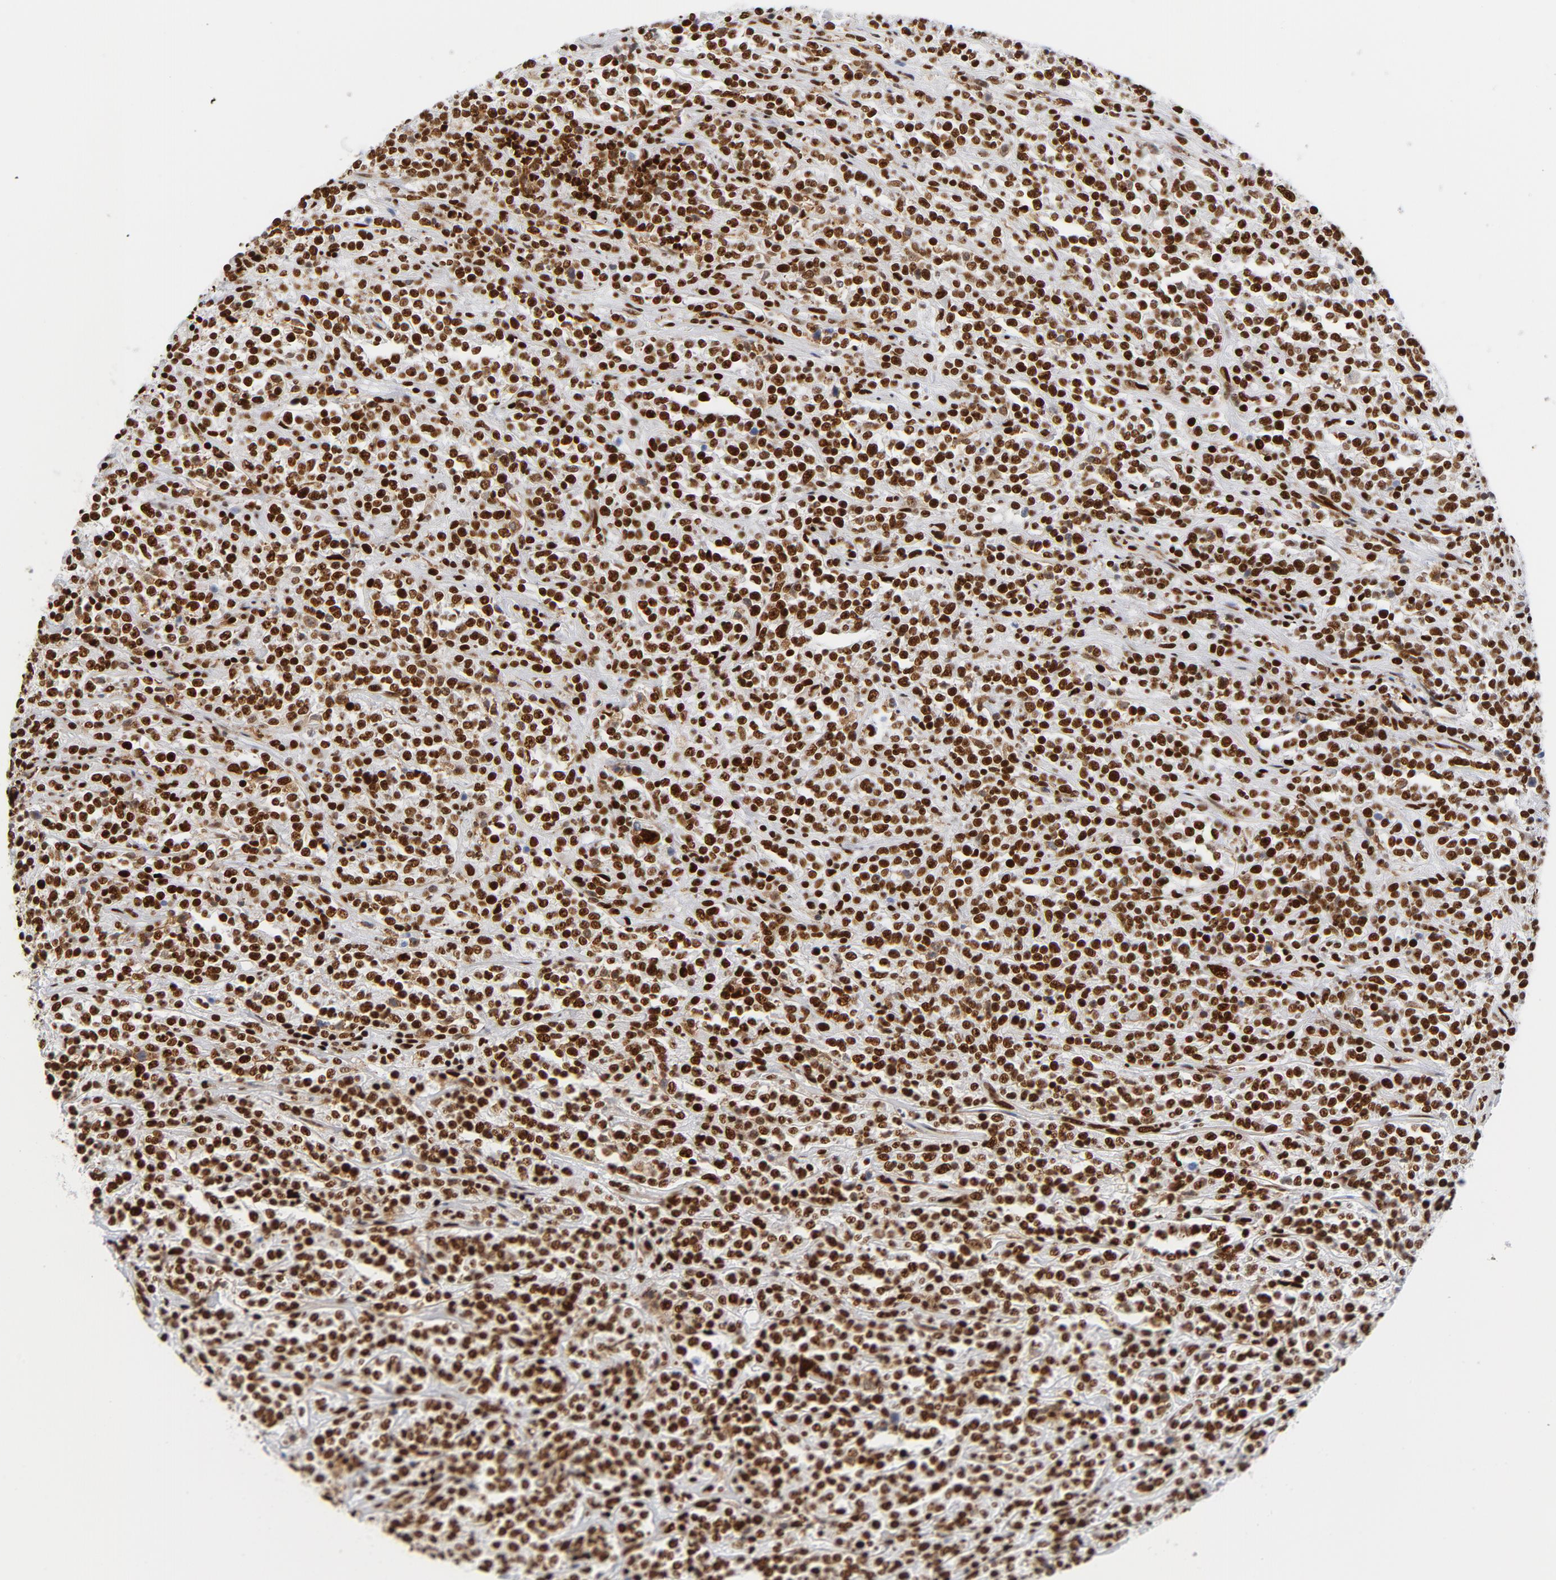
{"staining": {"intensity": "strong", "quantity": ">75%", "location": "nuclear"}, "tissue": "lymphoma", "cell_type": "Tumor cells", "image_type": "cancer", "snomed": [{"axis": "morphology", "description": "Malignant lymphoma, non-Hodgkin's type, High grade"}, {"axis": "topography", "description": "Soft tissue"}], "caption": "Immunohistochemical staining of human high-grade malignant lymphoma, non-Hodgkin's type reveals strong nuclear protein positivity in approximately >75% of tumor cells.", "gene": "XRCC5", "patient": {"sex": "male", "age": 18}}